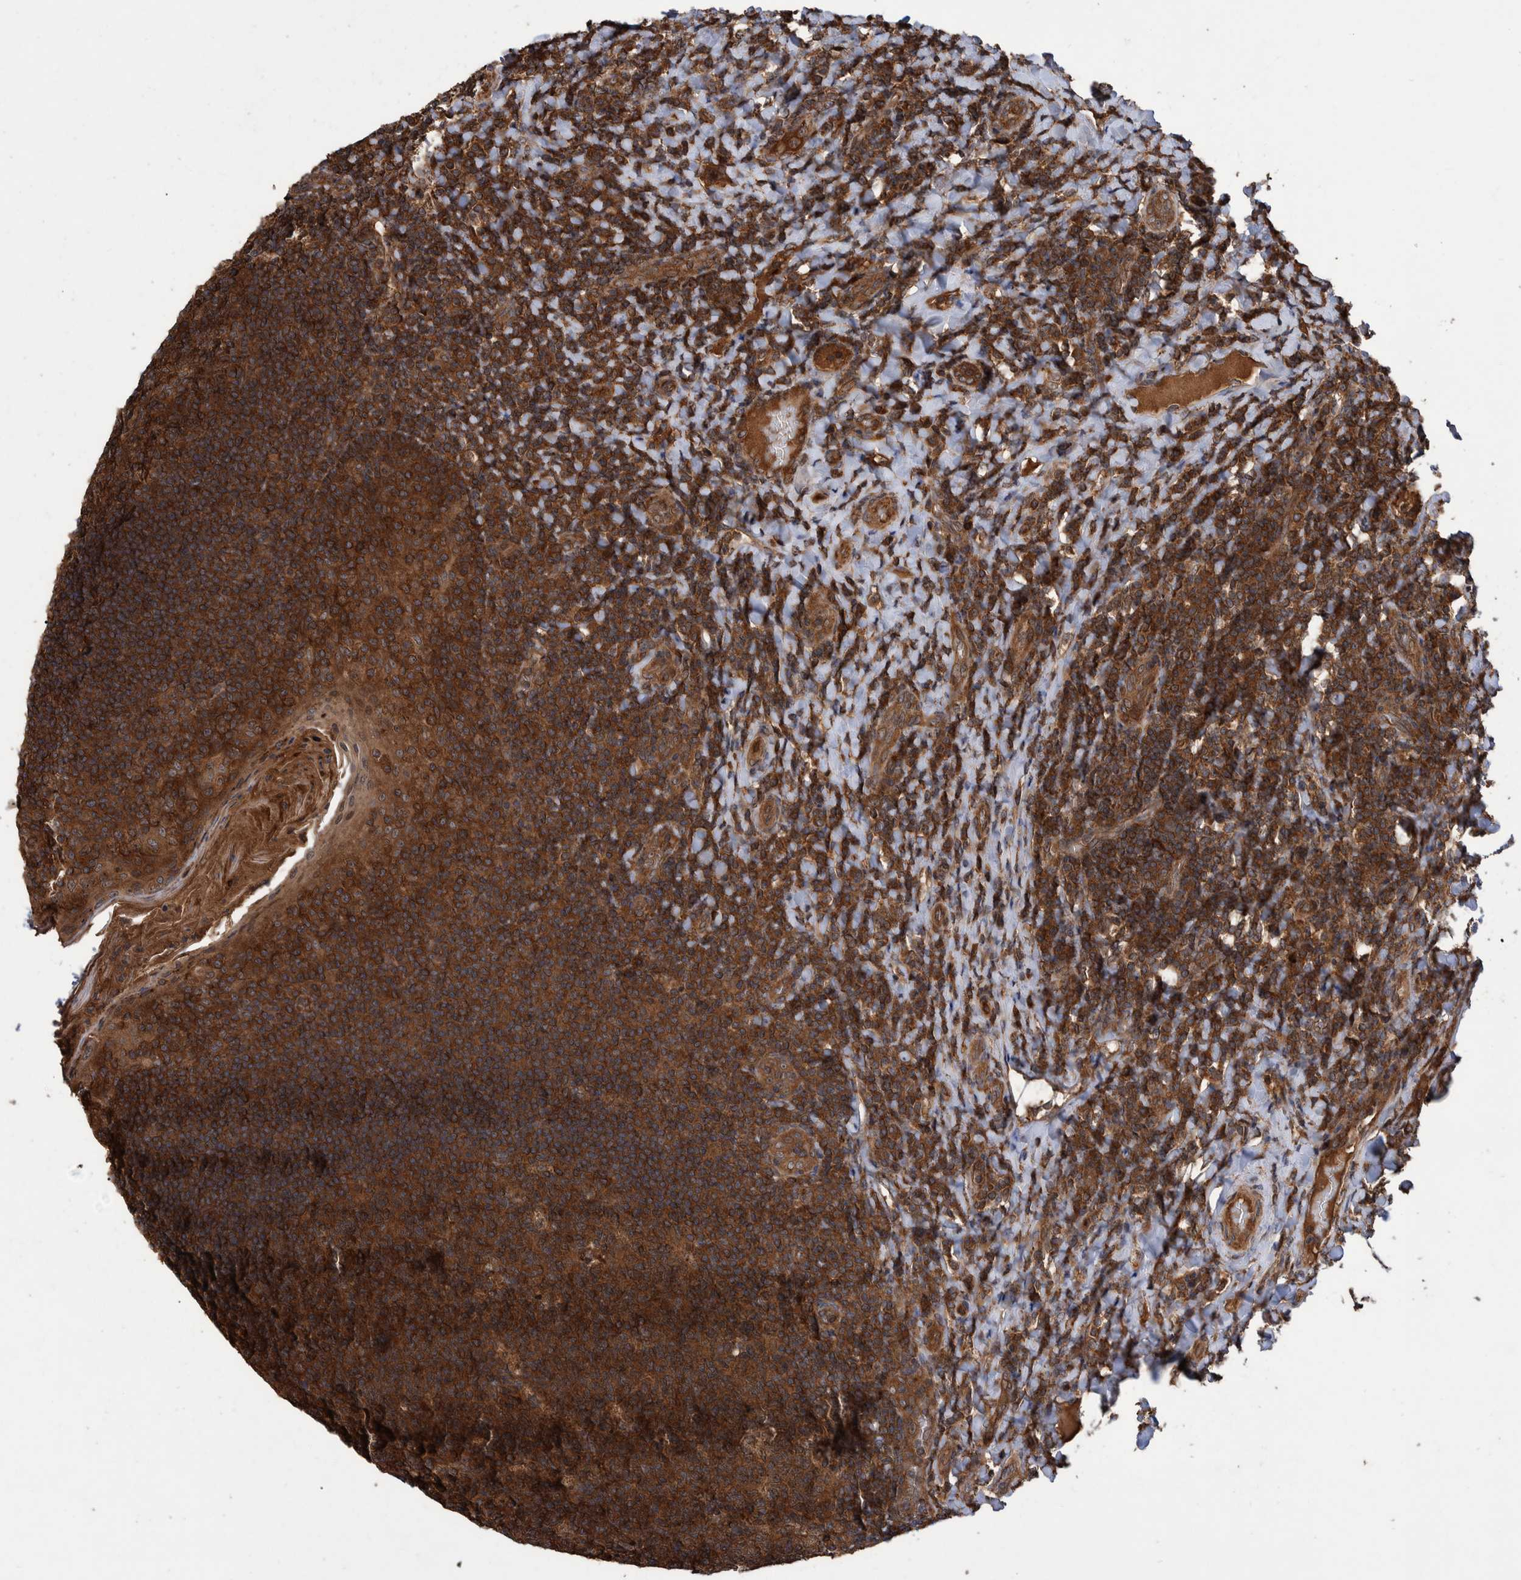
{"staining": {"intensity": "strong", "quantity": ">75%", "location": "cytoplasmic/membranous"}, "tissue": "tonsil", "cell_type": "Germinal center cells", "image_type": "normal", "snomed": [{"axis": "morphology", "description": "Normal tissue, NOS"}, {"axis": "topography", "description": "Tonsil"}], "caption": "Germinal center cells display high levels of strong cytoplasmic/membranous expression in approximately >75% of cells in normal human tonsil.", "gene": "VBP1", "patient": {"sex": "male", "age": 17}}